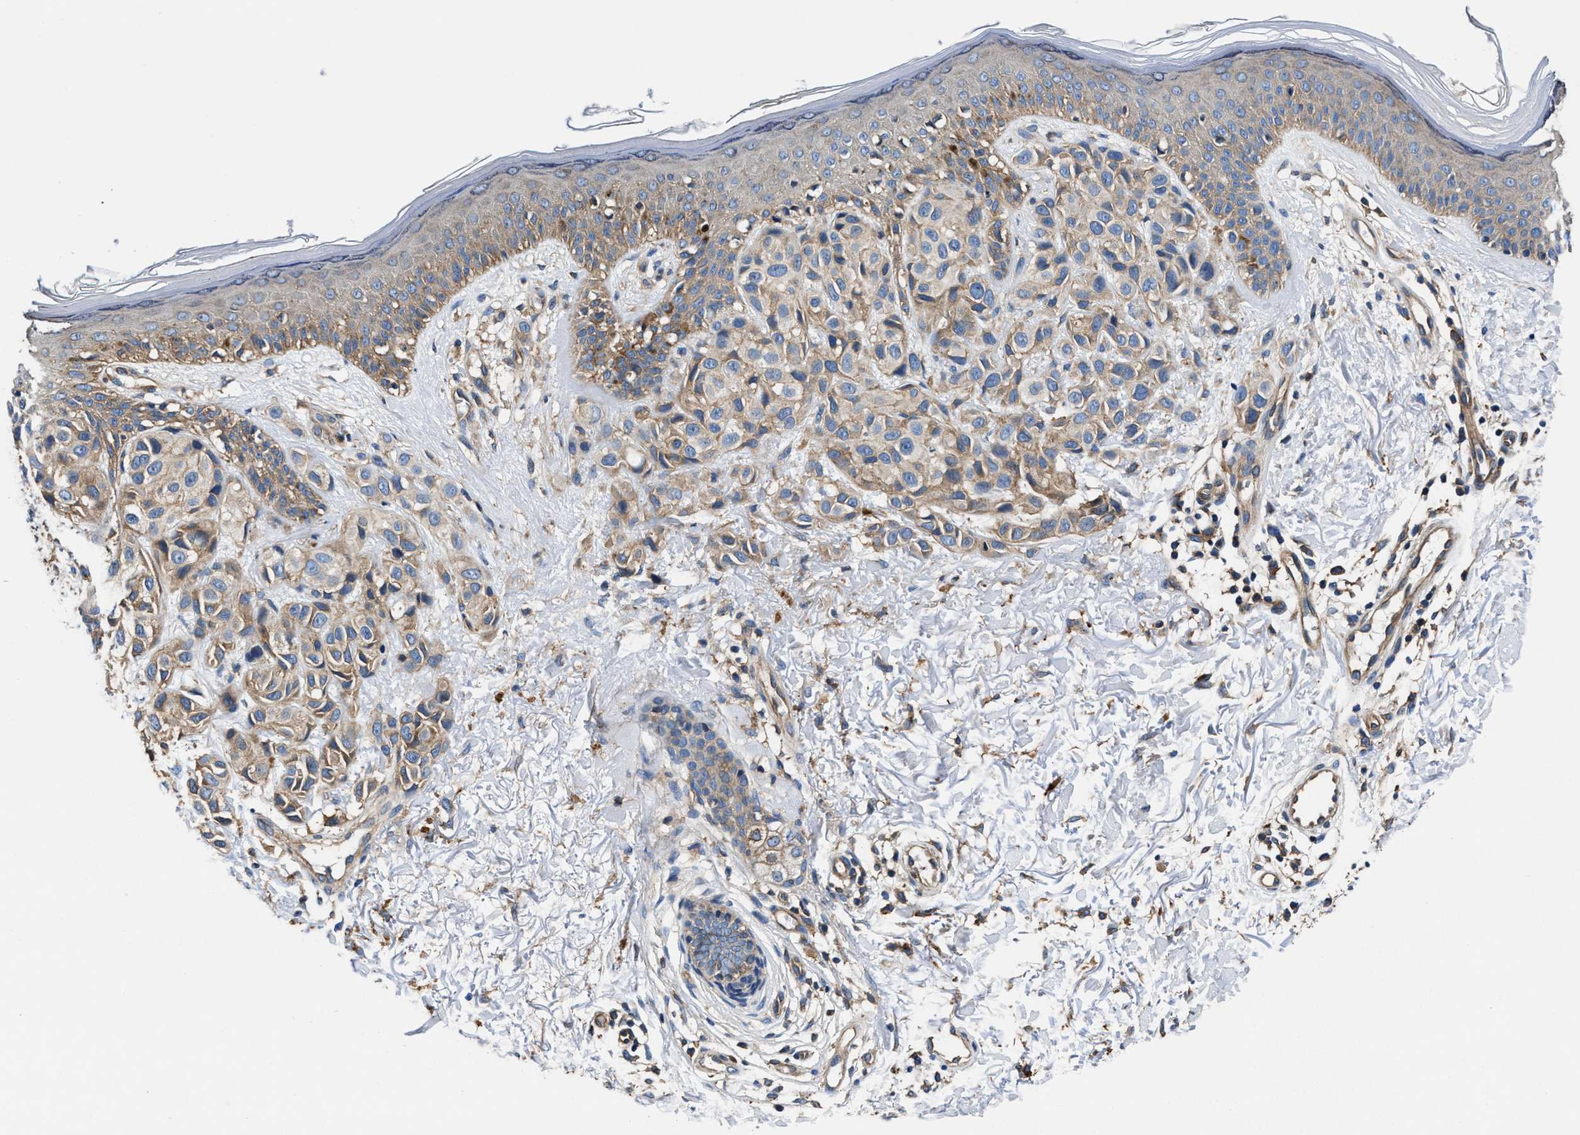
{"staining": {"intensity": "weak", "quantity": ">75%", "location": "cytoplasmic/membranous"}, "tissue": "melanoma", "cell_type": "Tumor cells", "image_type": "cancer", "snomed": [{"axis": "morphology", "description": "Malignant melanoma, NOS"}, {"axis": "topography", "description": "Skin"}], "caption": "IHC image of neoplastic tissue: human melanoma stained using immunohistochemistry shows low levels of weak protein expression localized specifically in the cytoplasmic/membranous of tumor cells, appearing as a cytoplasmic/membranous brown color.", "gene": "PPP1R9B", "patient": {"sex": "female", "age": 58}}